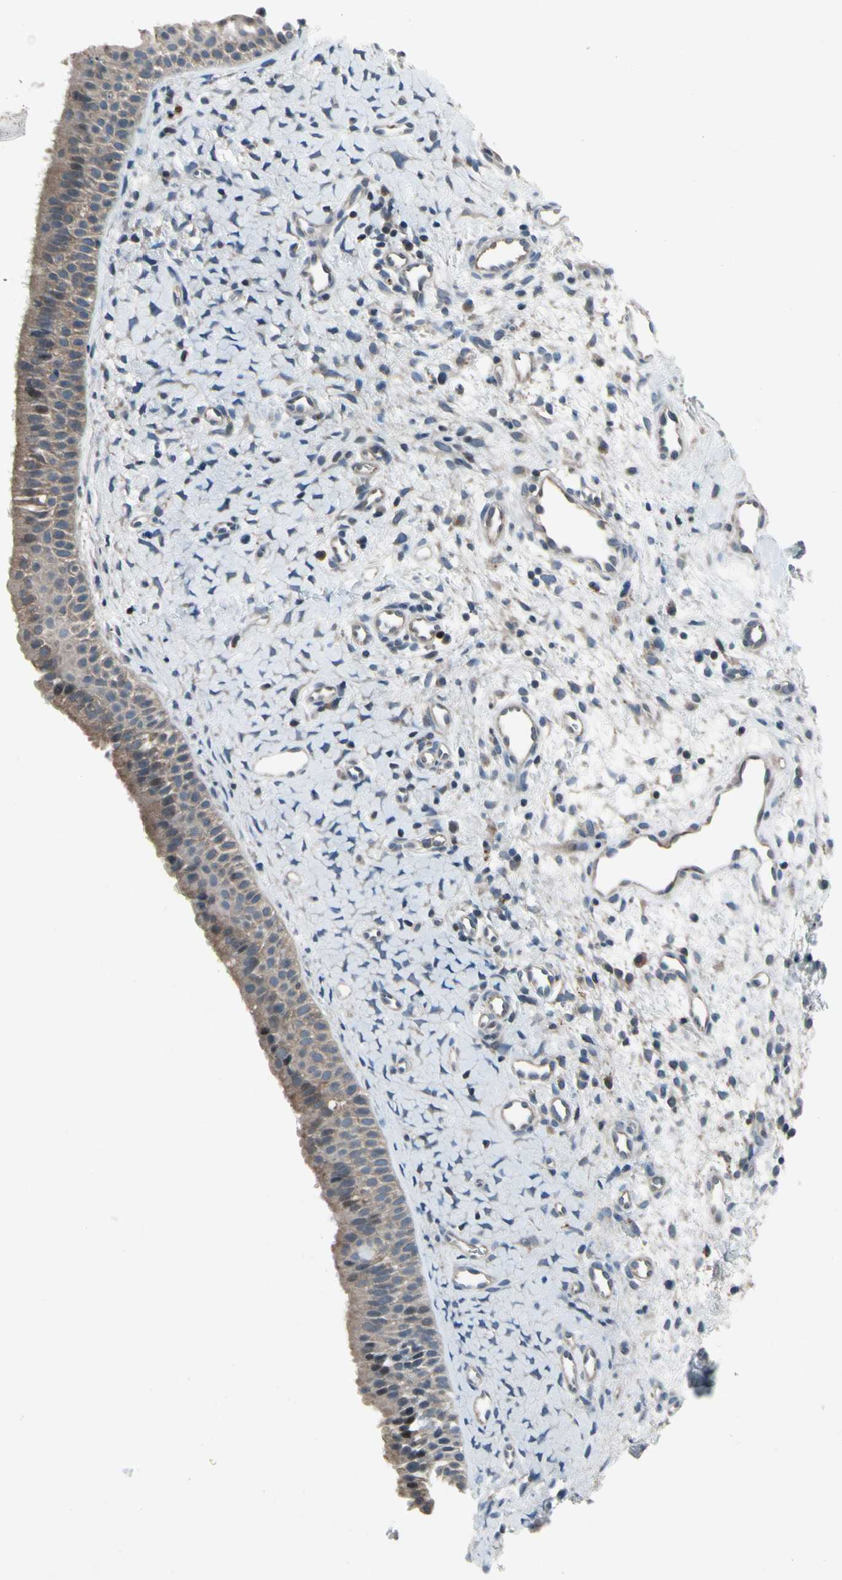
{"staining": {"intensity": "weak", "quantity": ">75%", "location": "cytoplasmic/membranous"}, "tissue": "nasopharynx", "cell_type": "Respiratory epithelial cells", "image_type": "normal", "snomed": [{"axis": "morphology", "description": "Normal tissue, NOS"}, {"axis": "topography", "description": "Nasopharynx"}], "caption": "Nasopharynx stained for a protein shows weak cytoplasmic/membranous positivity in respiratory epithelial cells. The staining is performed using DAB (3,3'-diaminobenzidine) brown chromogen to label protein expression. The nuclei are counter-stained blue using hematoxylin.", "gene": "NMI", "patient": {"sex": "male", "age": 22}}